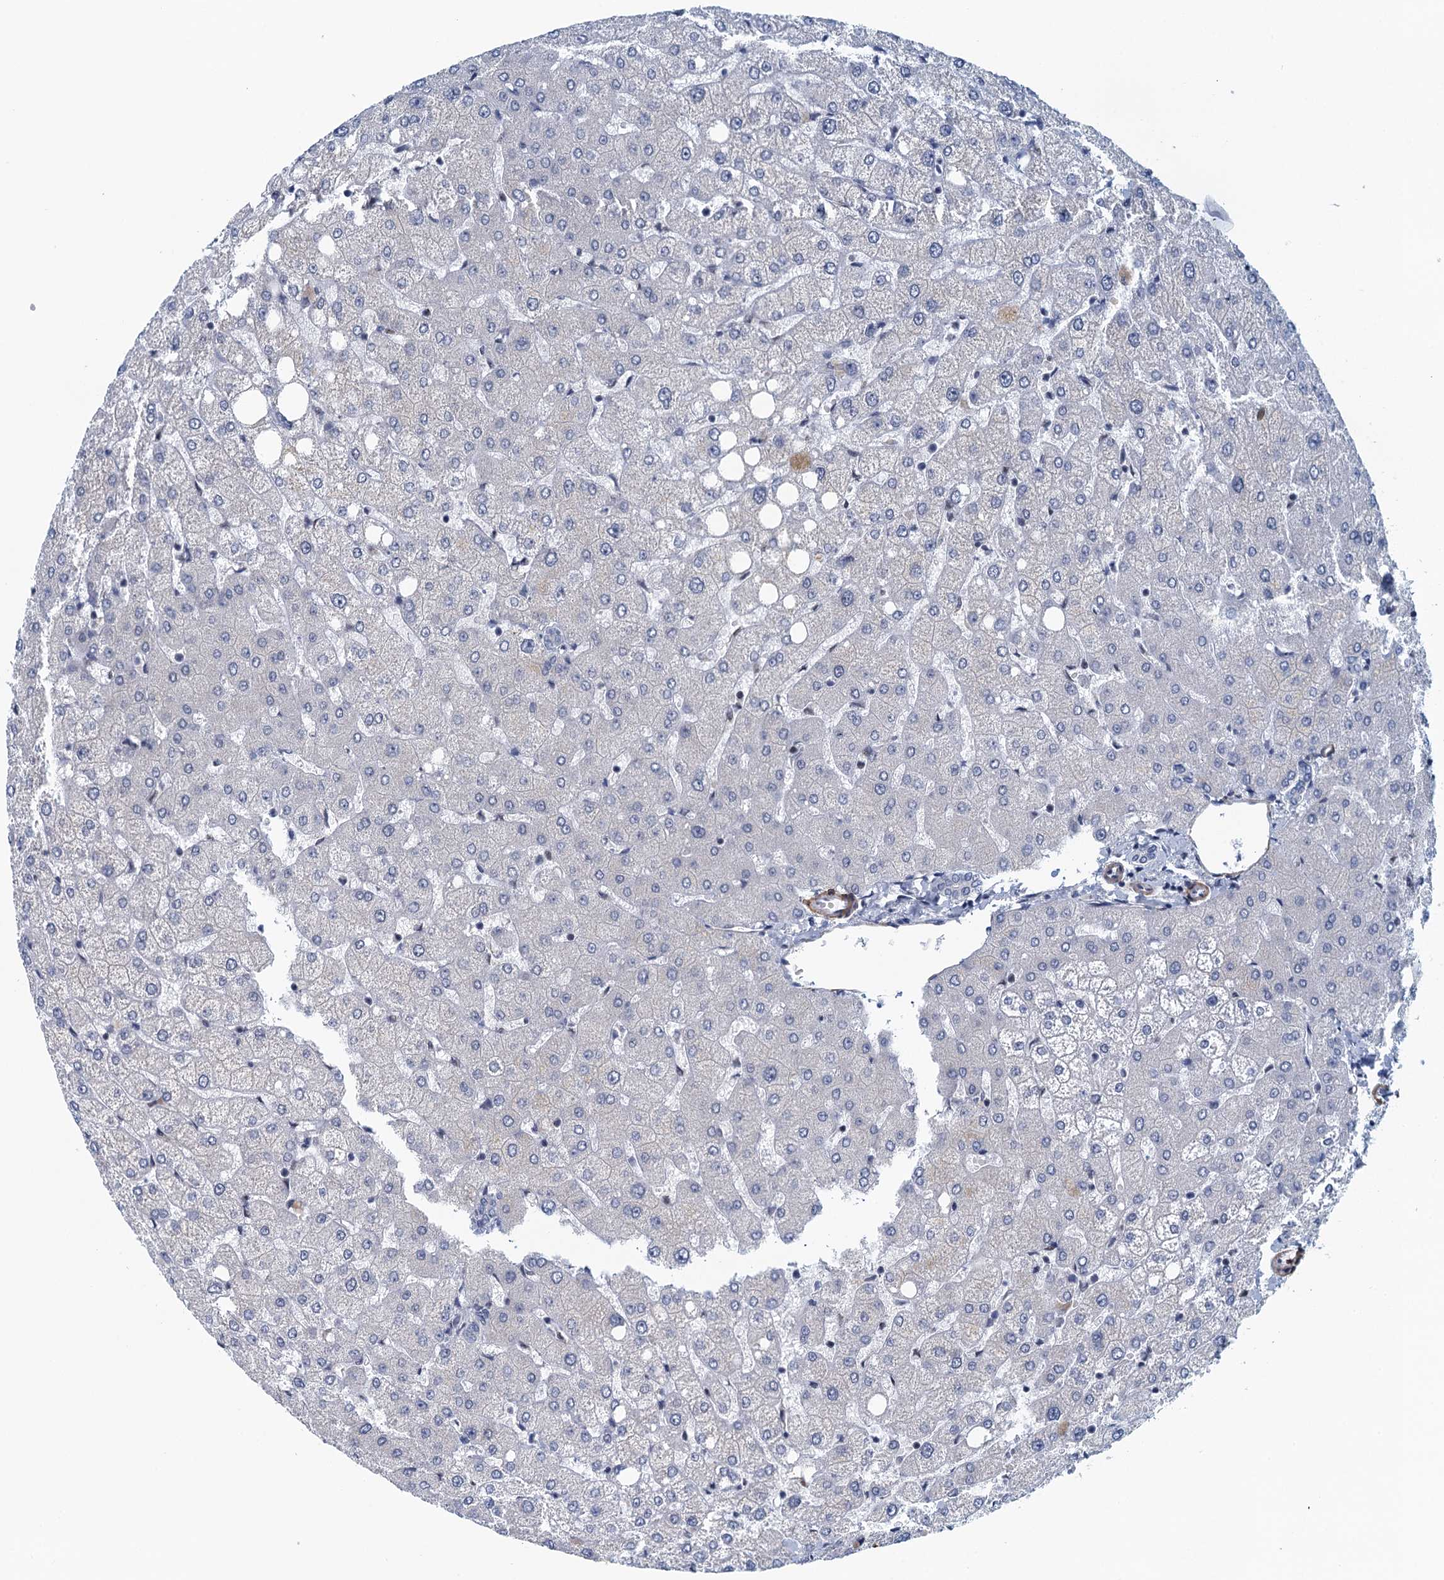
{"staining": {"intensity": "negative", "quantity": "none", "location": "none"}, "tissue": "liver", "cell_type": "Cholangiocytes", "image_type": "normal", "snomed": [{"axis": "morphology", "description": "Normal tissue, NOS"}, {"axis": "topography", "description": "Liver"}], "caption": "Cholangiocytes show no significant positivity in unremarkable liver.", "gene": "ALG2", "patient": {"sex": "female", "age": 54}}